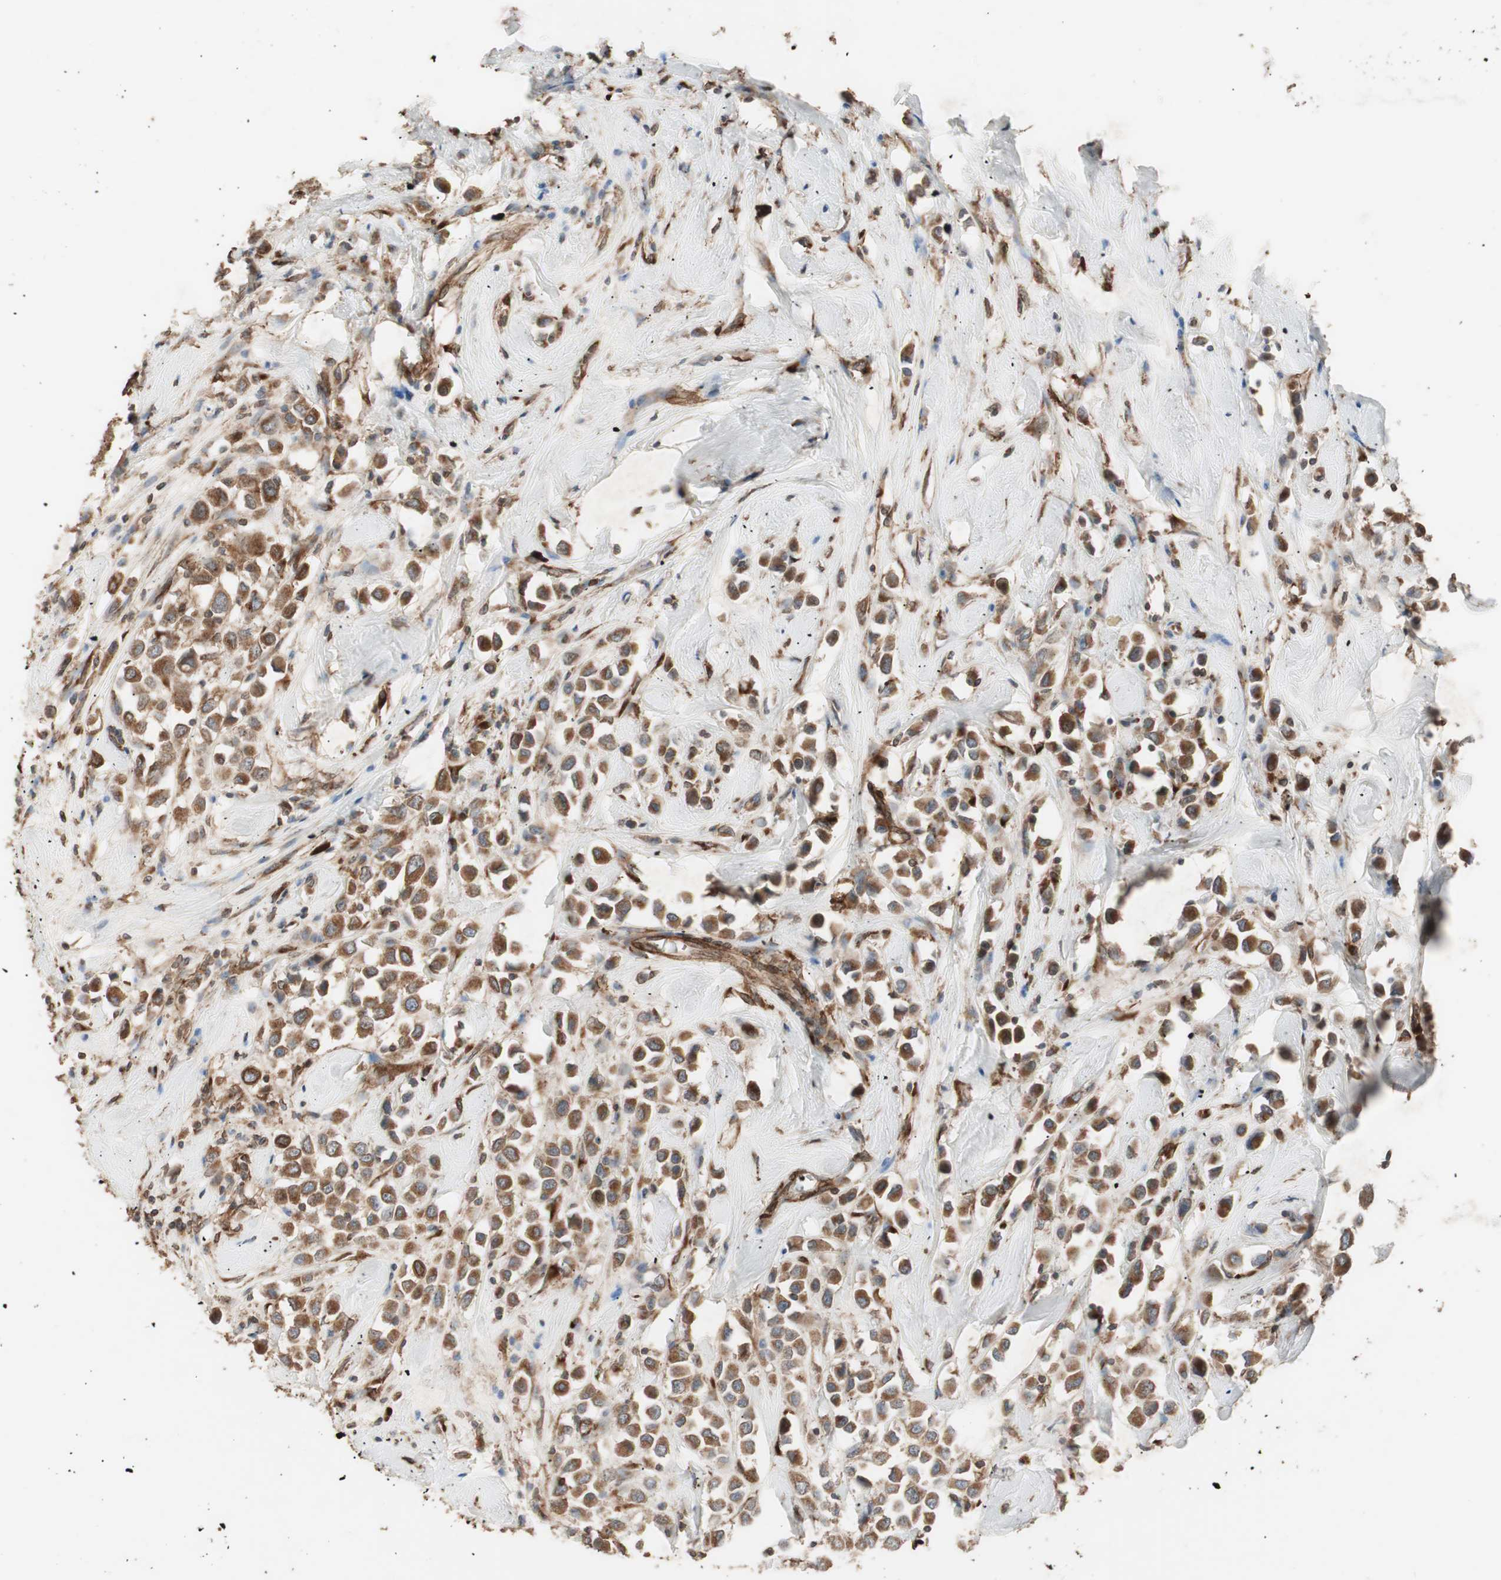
{"staining": {"intensity": "moderate", "quantity": ">75%", "location": "cytoplasmic/membranous"}, "tissue": "breast cancer", "cell_type": "Tumor cells", "image_type": "cancer", "snomed": [{"axis": "morphology", "description": "Duct carcinoma"}, {"axis": "topography", "description": "Breast"}], "caption": "DAB (3,3'-diaminobenzidine) immunohistochemical staining of breast cancer (infiltrating ductal carcinoma) exhibits moderate cytoplasmic/membranous protein expression in about >75% of tumor cells.", "gene": "LZTS1", "patient": {"sex": "female", "age": 61}}